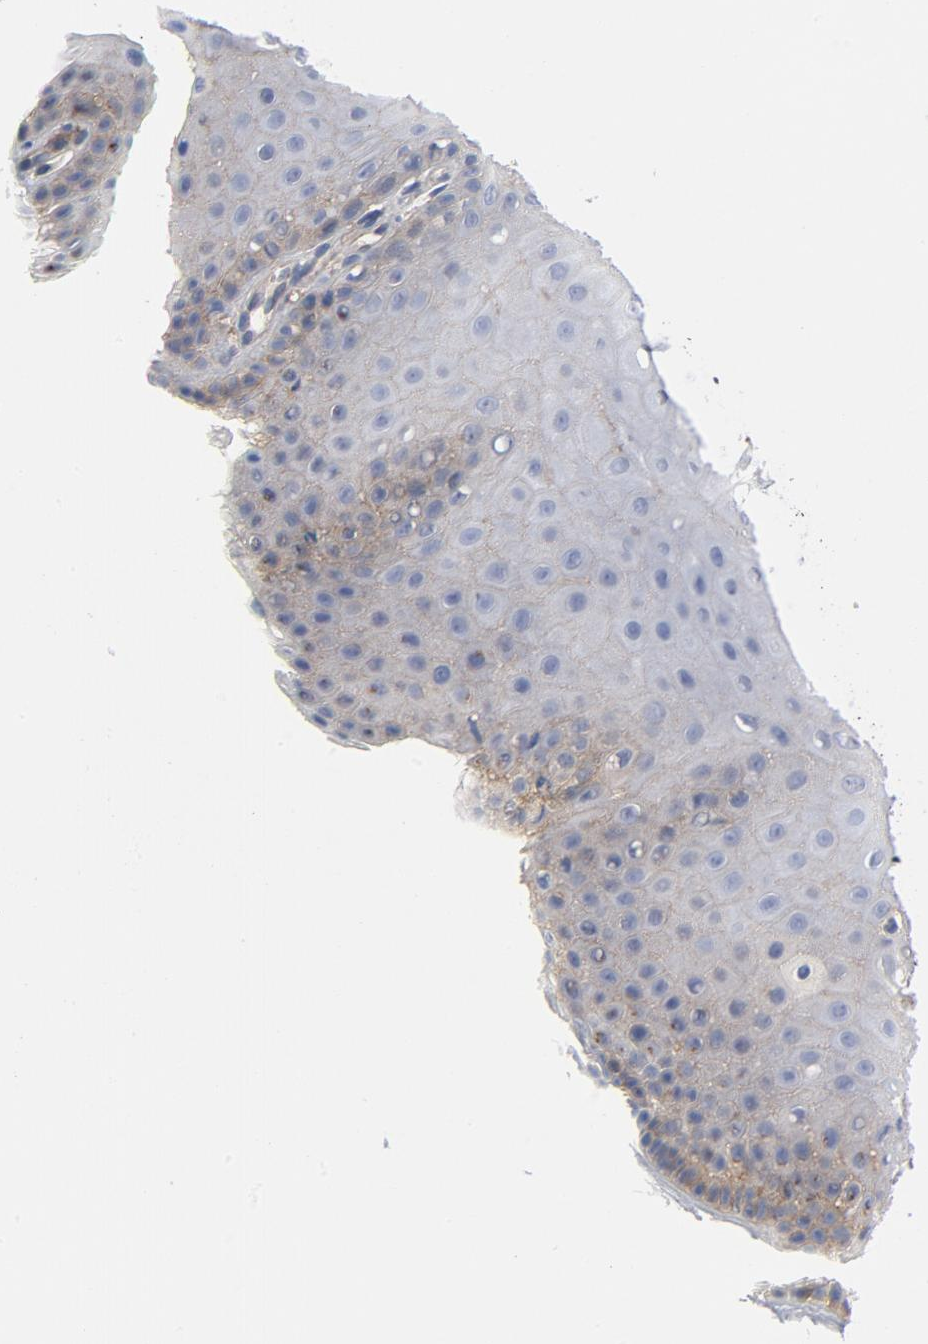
{"staining": {"intensity": "weak", "quantity": "25%-75%", "location": "cytoplasmic/membranous"}, "tissue": "cervix", "cell_type": "Glandular cells", "image_type": "normal", "snomed": [{"axis": "morphology", "description": "Normal tissue, NOS"}, {"axis": "topography", "description": "Cervix"}], "caption": "Normal cervix reveals weak cytoplasmic/membranous expression in approximately 25%-75% of glandular cells (DAB (3,3'-diaminobenzidine) IHC with brightfield microscopy, high magnification)..", "gene": "SRC", "patient": {"sex": "female", "age": 55}}